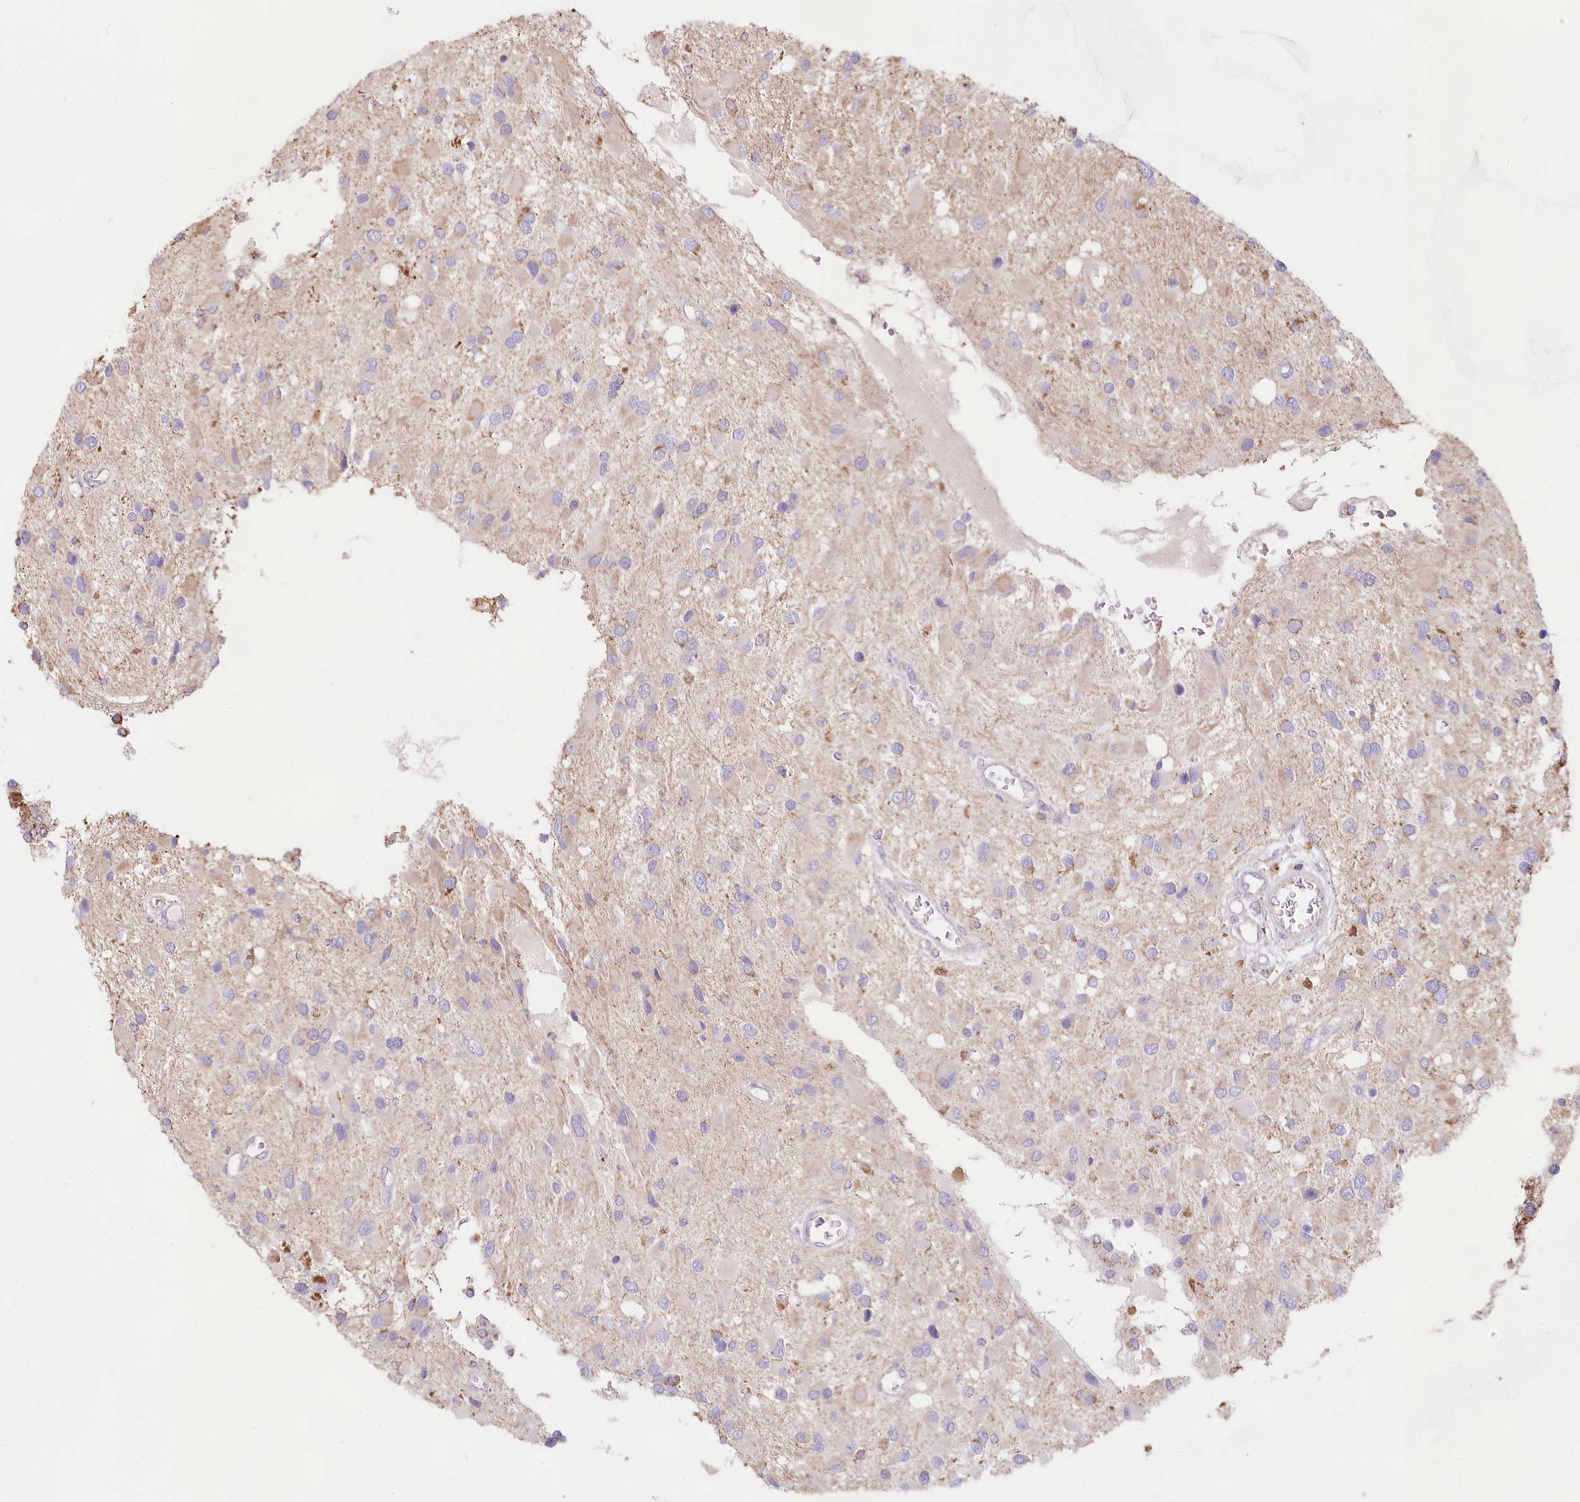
{"staining": {"intensity": "moderate", "quantity": "<25%", "location": "cytoplasmic/membranous"}, "tissue": "glioma", "cell_type": "Tumor cells", "image_type": "cancer", "snomed": [{"axis": "morphology", "description": "Glioma, malignant, High grade"}, {"axis": "topography", "description": "Brain"}], "caption": "Human malignant glioma (high-grade) stained with a brown dye shows moderate cytoplasmic/membranous positive positivity in approximately <25% of tumor cells.", "gene": "TASOR2", "patient": {"sex": "male", "age": 53}}